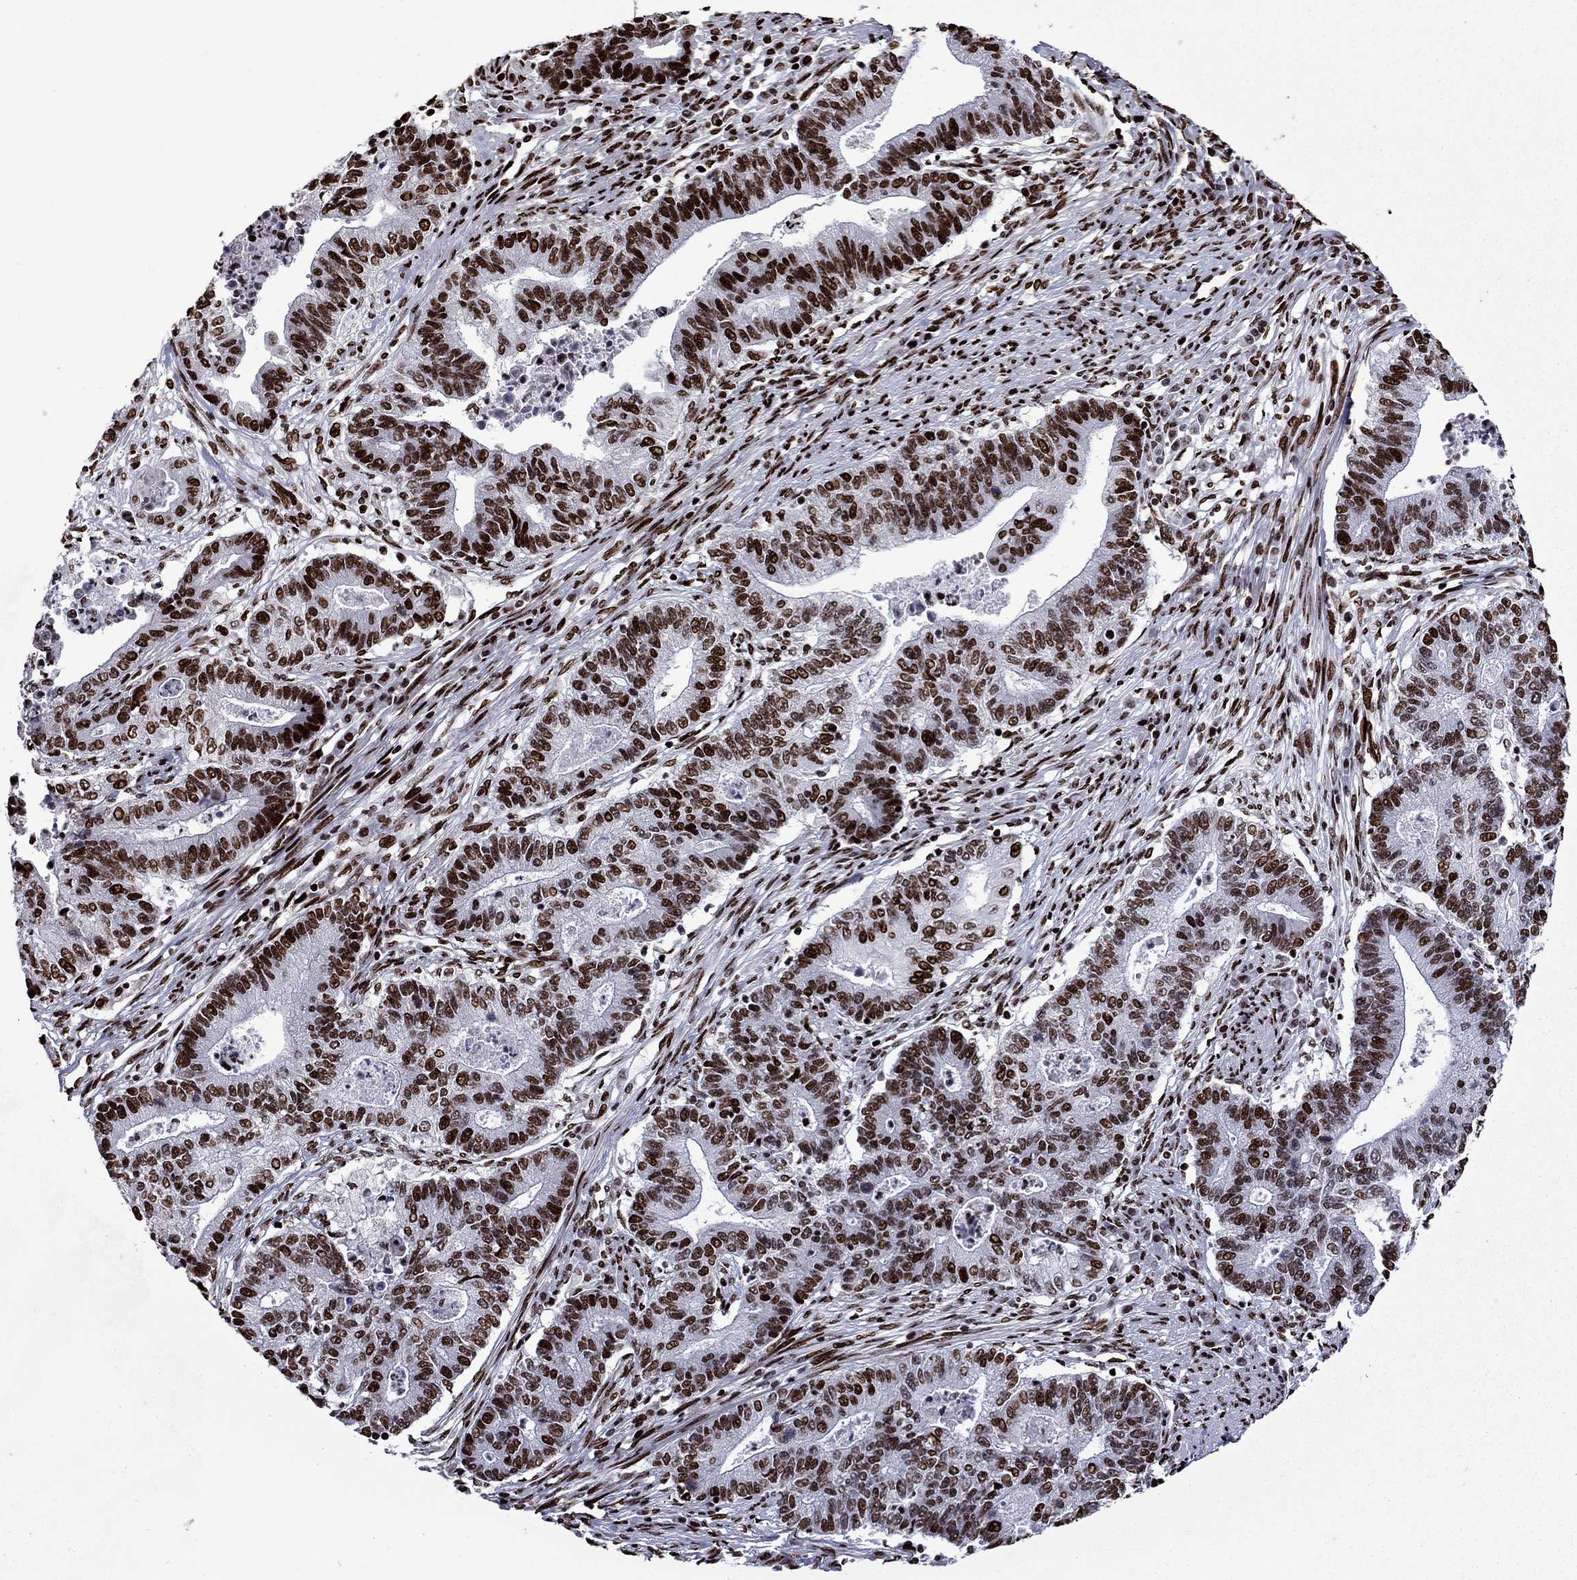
{"staining": {"intensity": "strong", "quantity": ">75%", "location": "nuclear"}, "tissue": "endometrial cancer", "cell_type": "Tumor cells", "image_type": "cancer", "snomed": [{"axis": "morphology", "description": "Adenocarcinoma, NOS"}, {"axis": "topography", "description": "Uterus"}, {"axis": "topography", "description": "Endometrium"}], "caption": "An immunohistochemistry (IHC) image of neoplastic tissue is shown. Protein staining in brown shows strong nuclear positivity in endometrial adenocarcinoma within tumor cells.", "gene": "LIMK1", "patient": {"sex": "female", "age": 54}}